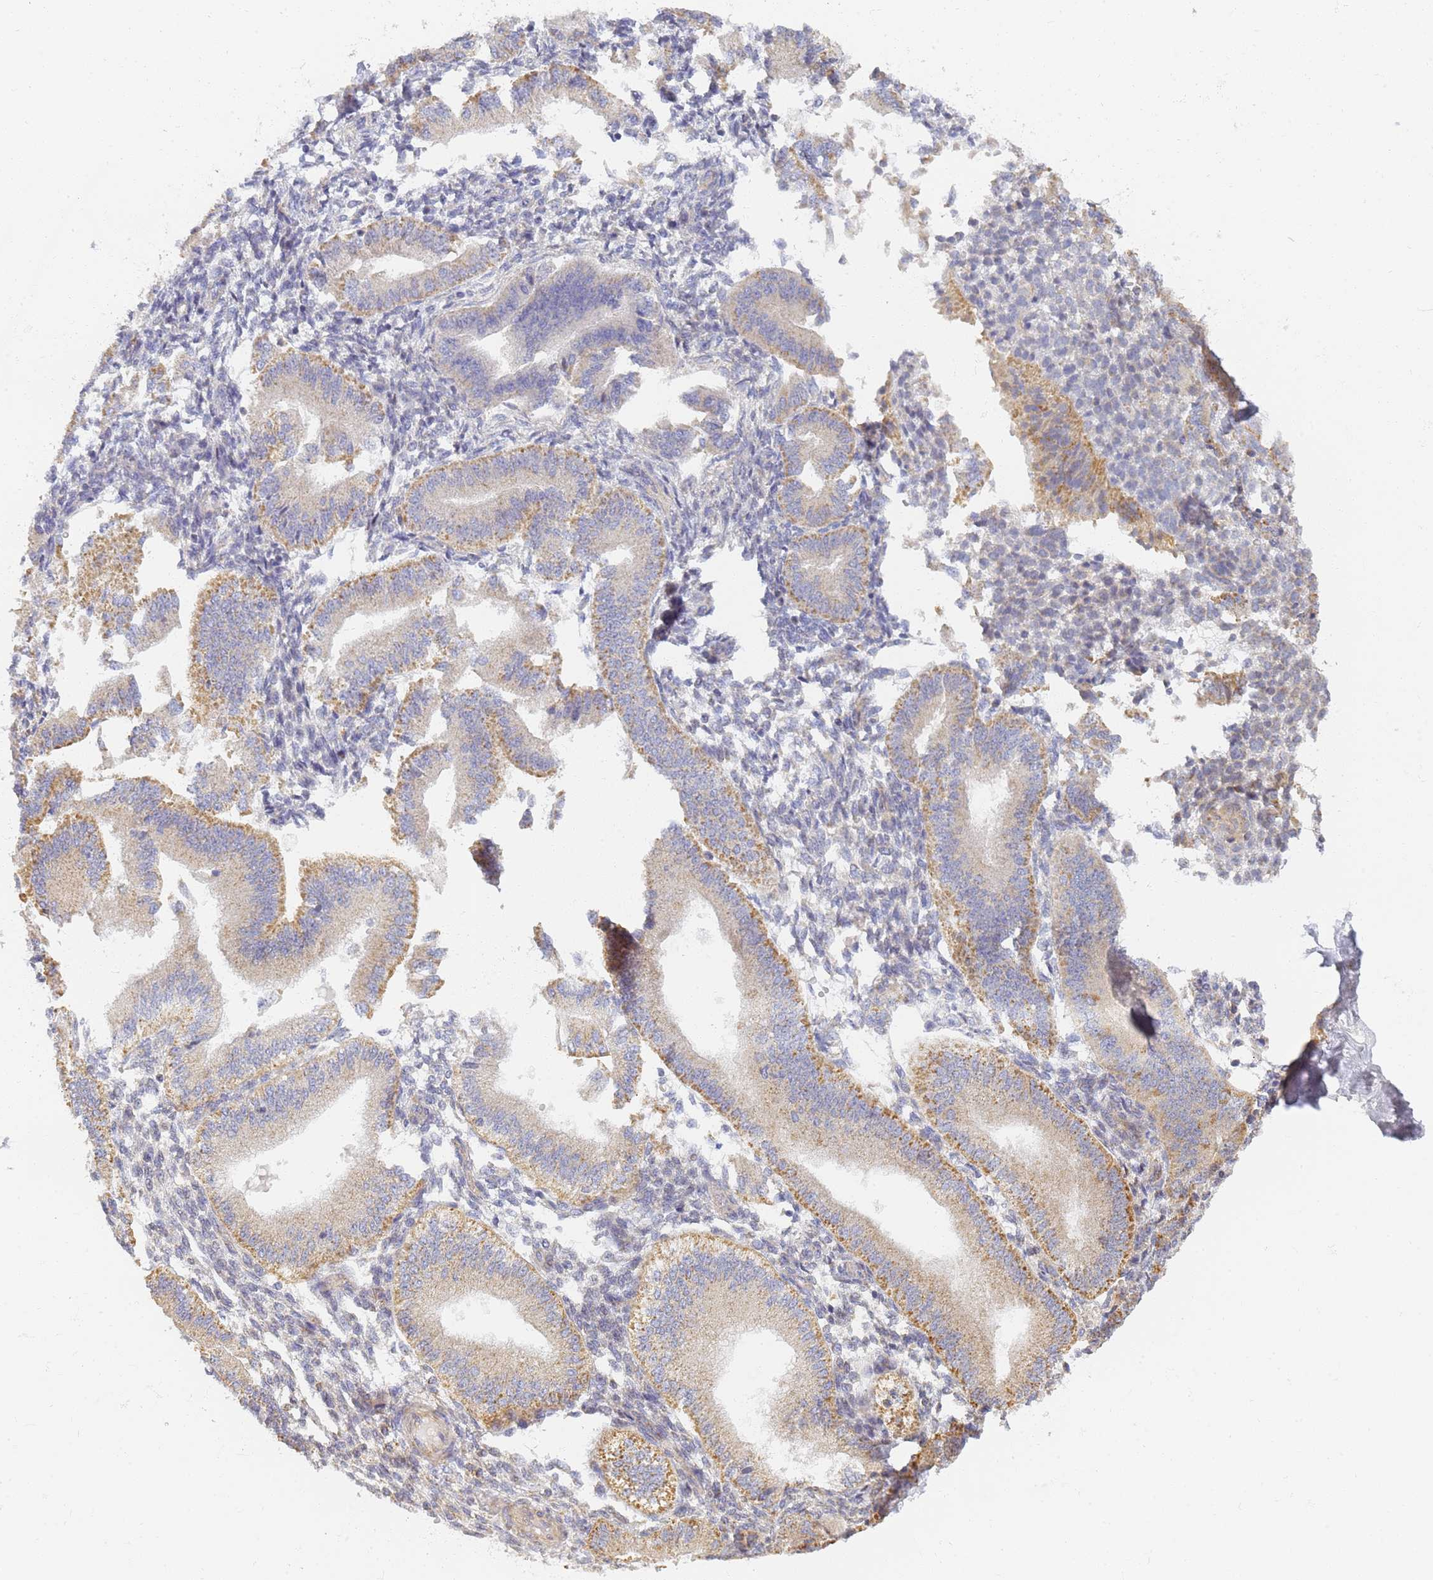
{"staining": {"intensity": "negative", "quantity": "none", "location": "none"}, "tissue": "endometrium", "cell_type": "Cells in endometrial stroma", "image_type": "normal", "snomed": [{"axis": "morphology", "description": "Normal tissue, NOS"}, {"axis": "topography", "description": "Endometrium"}], "caption": "The photomicrograph displays no staining of cells in endometrial stroma in unremarkable endometrium. The staining was performed using DAB (3,3'-diaminobenzidine) to visualize the protein expression in brown, while the nuclei were stained in blue with hematoxylin (Magnification: 20x).", "gene": "UTP23", "patient": {"sex": "female", "age": 39}}